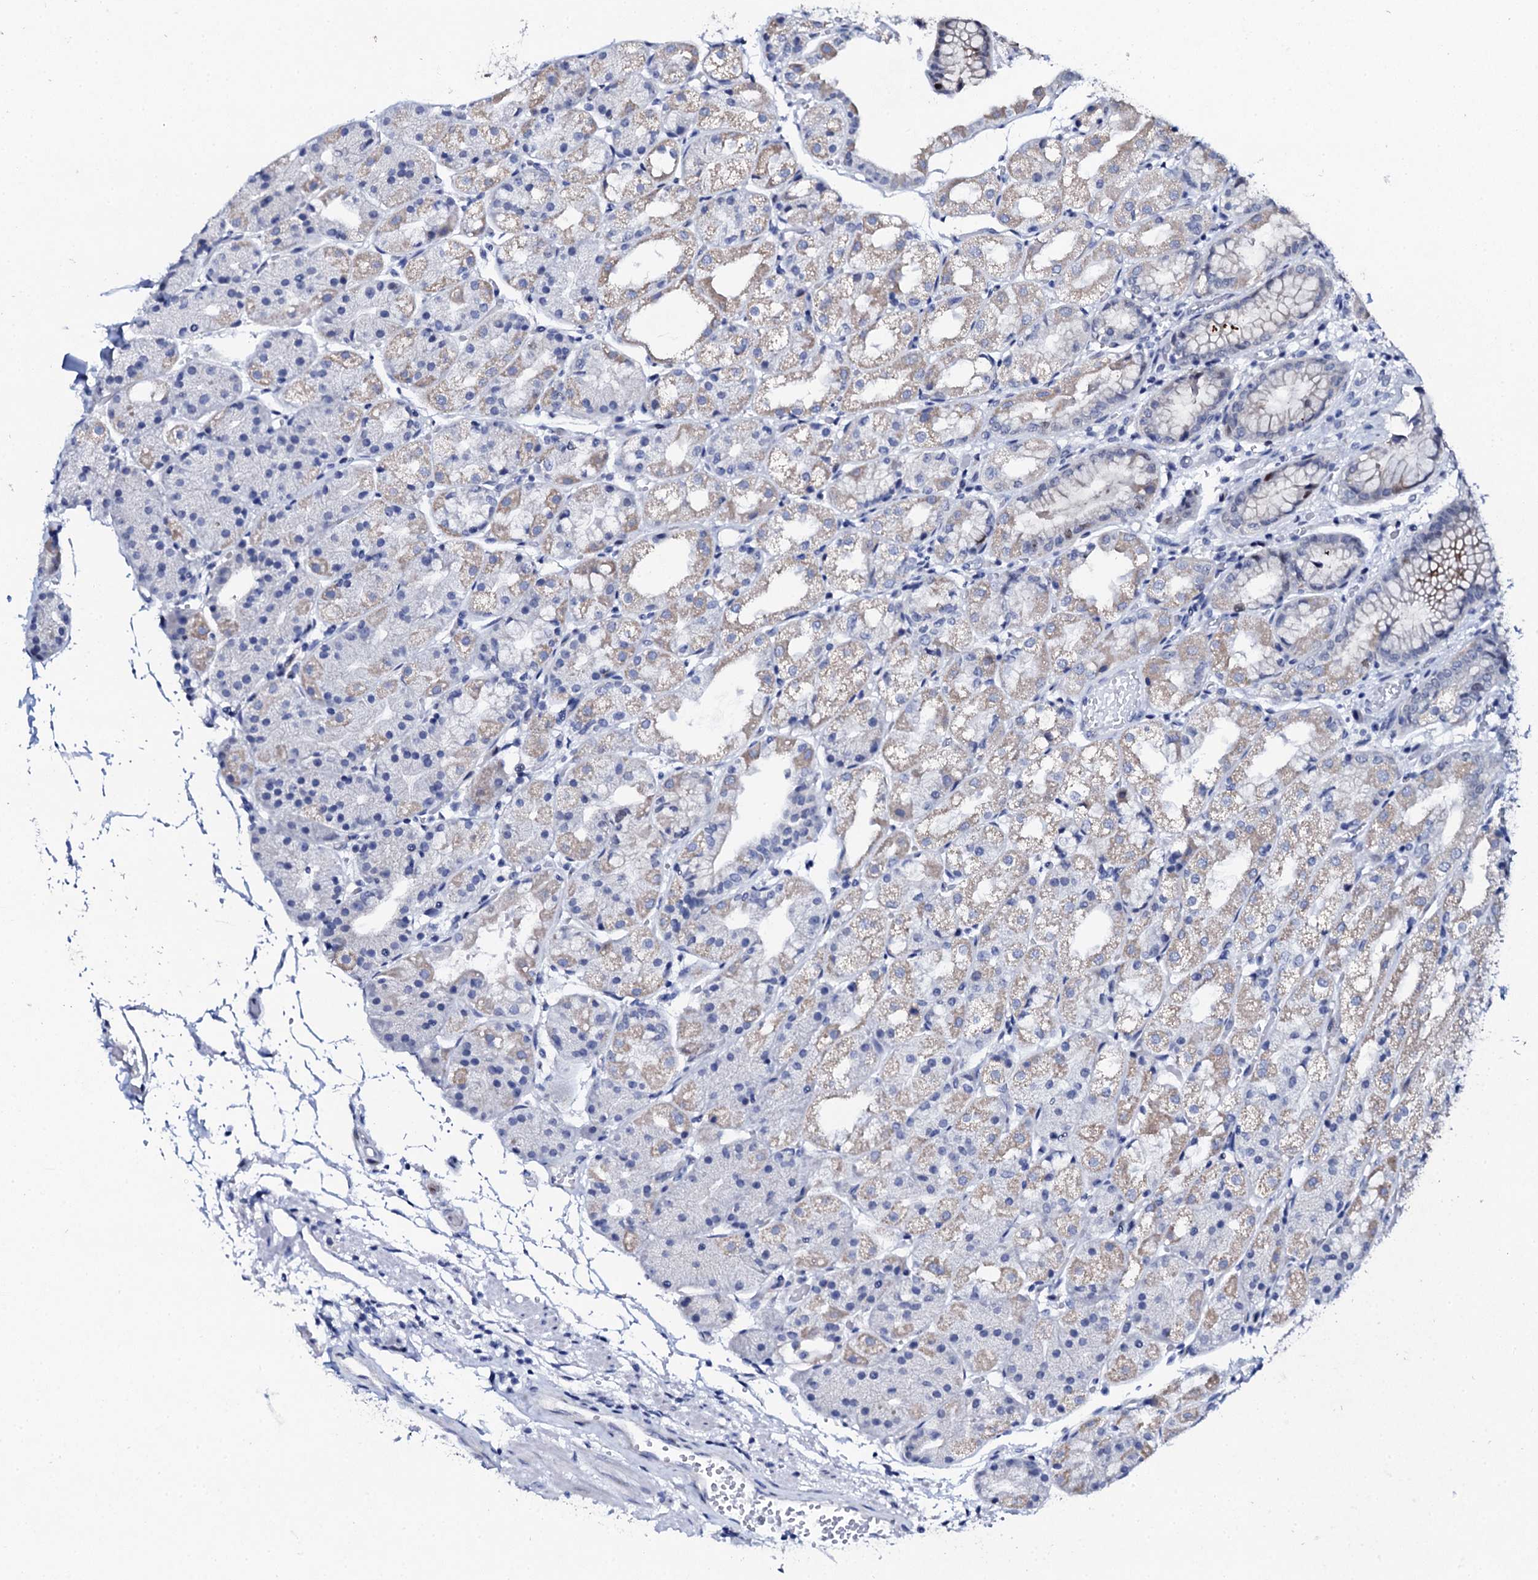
{"staining": {"intensity": "moderate", "quantity": "25%-75%", "location": "cytoplasmic/membranous,nuclear"}, "tissue": "stomach", "cell_type": "Glandular cells", "image_type": "normal", "snomed": [{"axis": "morphology", "description": "Normal tissue, NOS"}, {"axis": "topography", "description": "Stomach, upper"}], "caption": "Immunohistochemistry (IHC) micrograph of unremarkable stomach stained for a protein (brown), which reveals medium levels of moderate cytoplasmic/membranous,nuclear expression in about 25%-75% of glandular cells.", "gene": "NUDT13", "patient": {"sex": "male", "age": 72}}